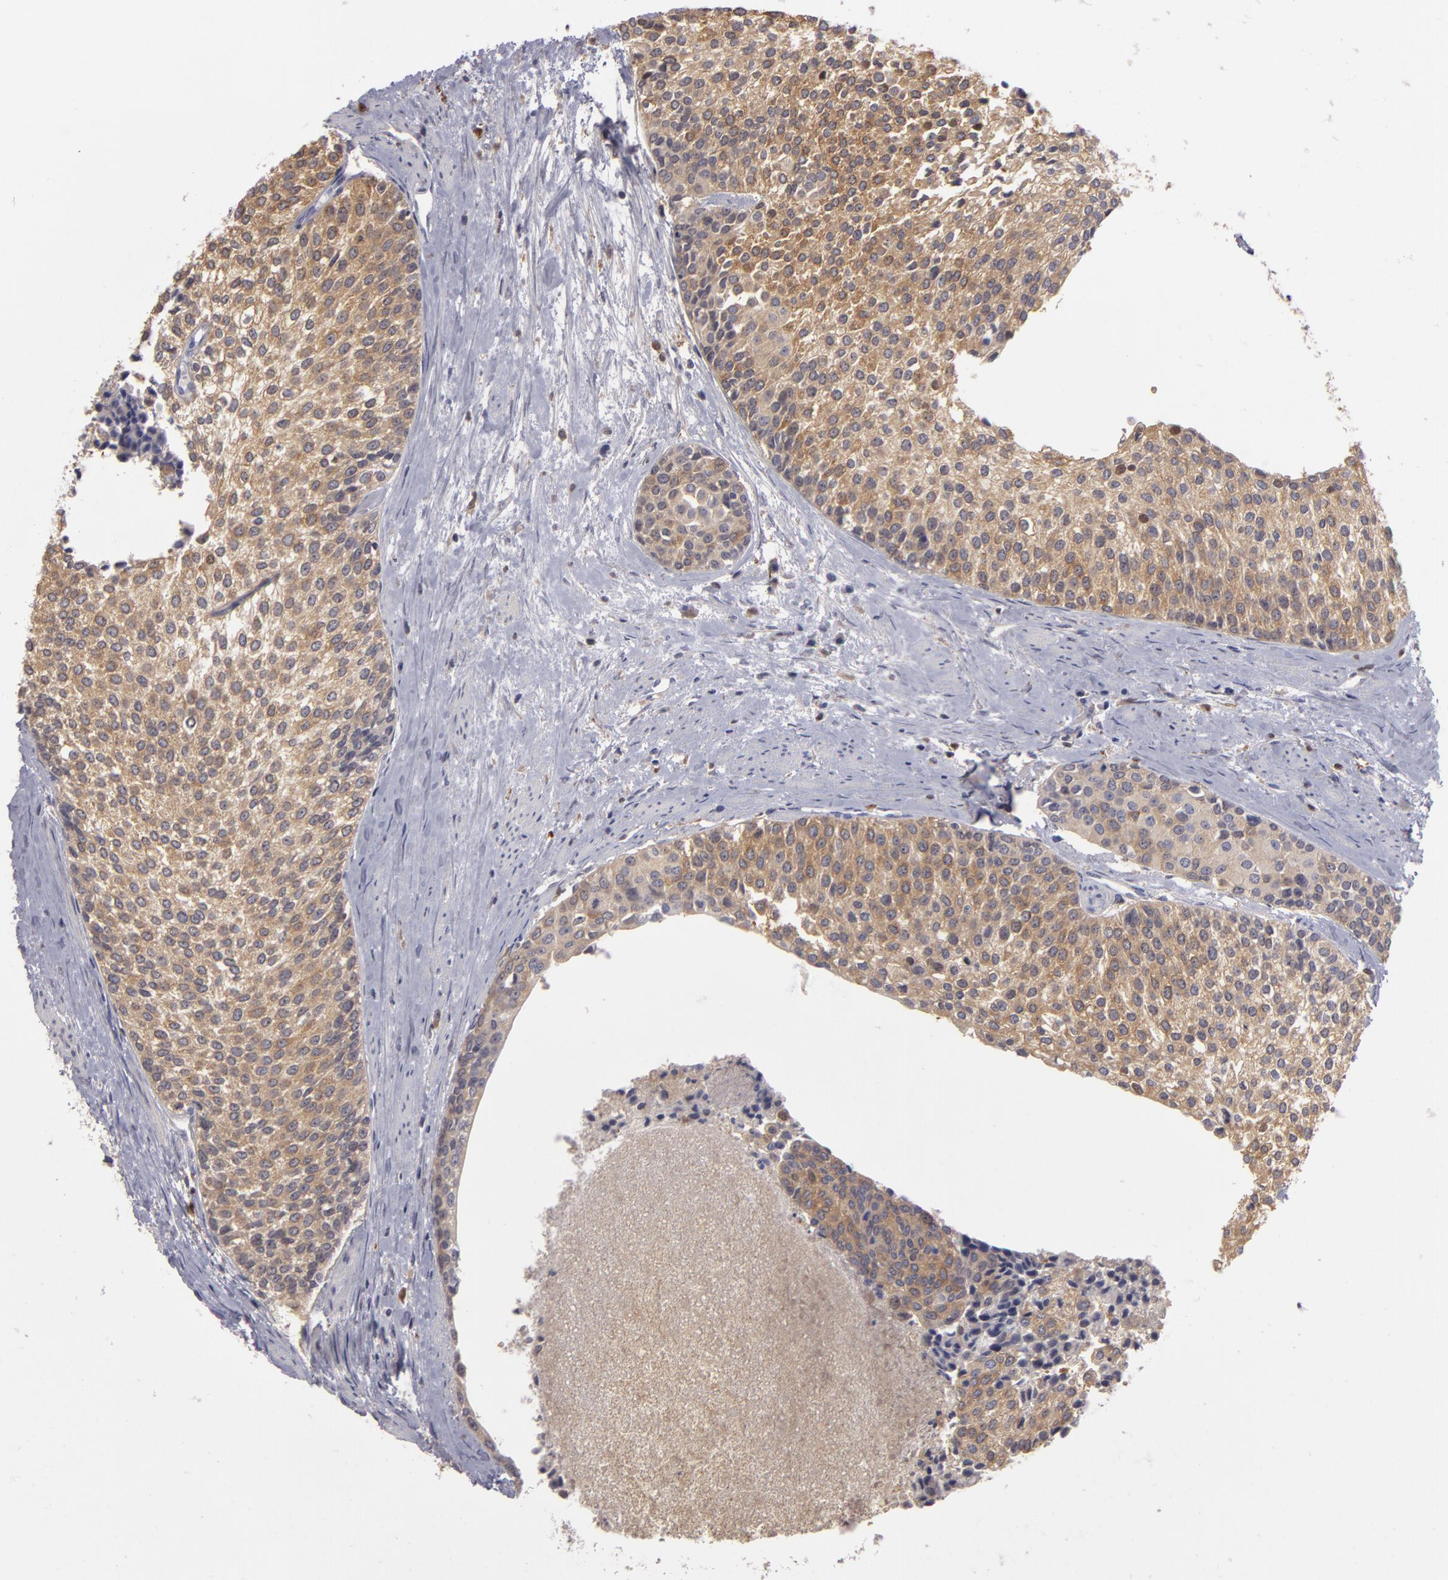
{"staining": {"intensity": "weak", "quantity": ">75%", "location": "cytoplasmic/membranous"}, "tissue": "urothelial cancer", "cell_type": "Tumor cells", "image_type": "cancer", "snomed": [{"axis": "morphology", "description": "Urothelial carcinoma, Low grade"}, {"axis": "topography", "description": "Urinary bladder"}], "caption": "IHC of urothelial cancer displays low levels of weak cytoplasmic/membranous staining in approximately >75% of tumor cells.", "gene": "GNPDA1", "patient": {"sex": "female", "age": 73}}